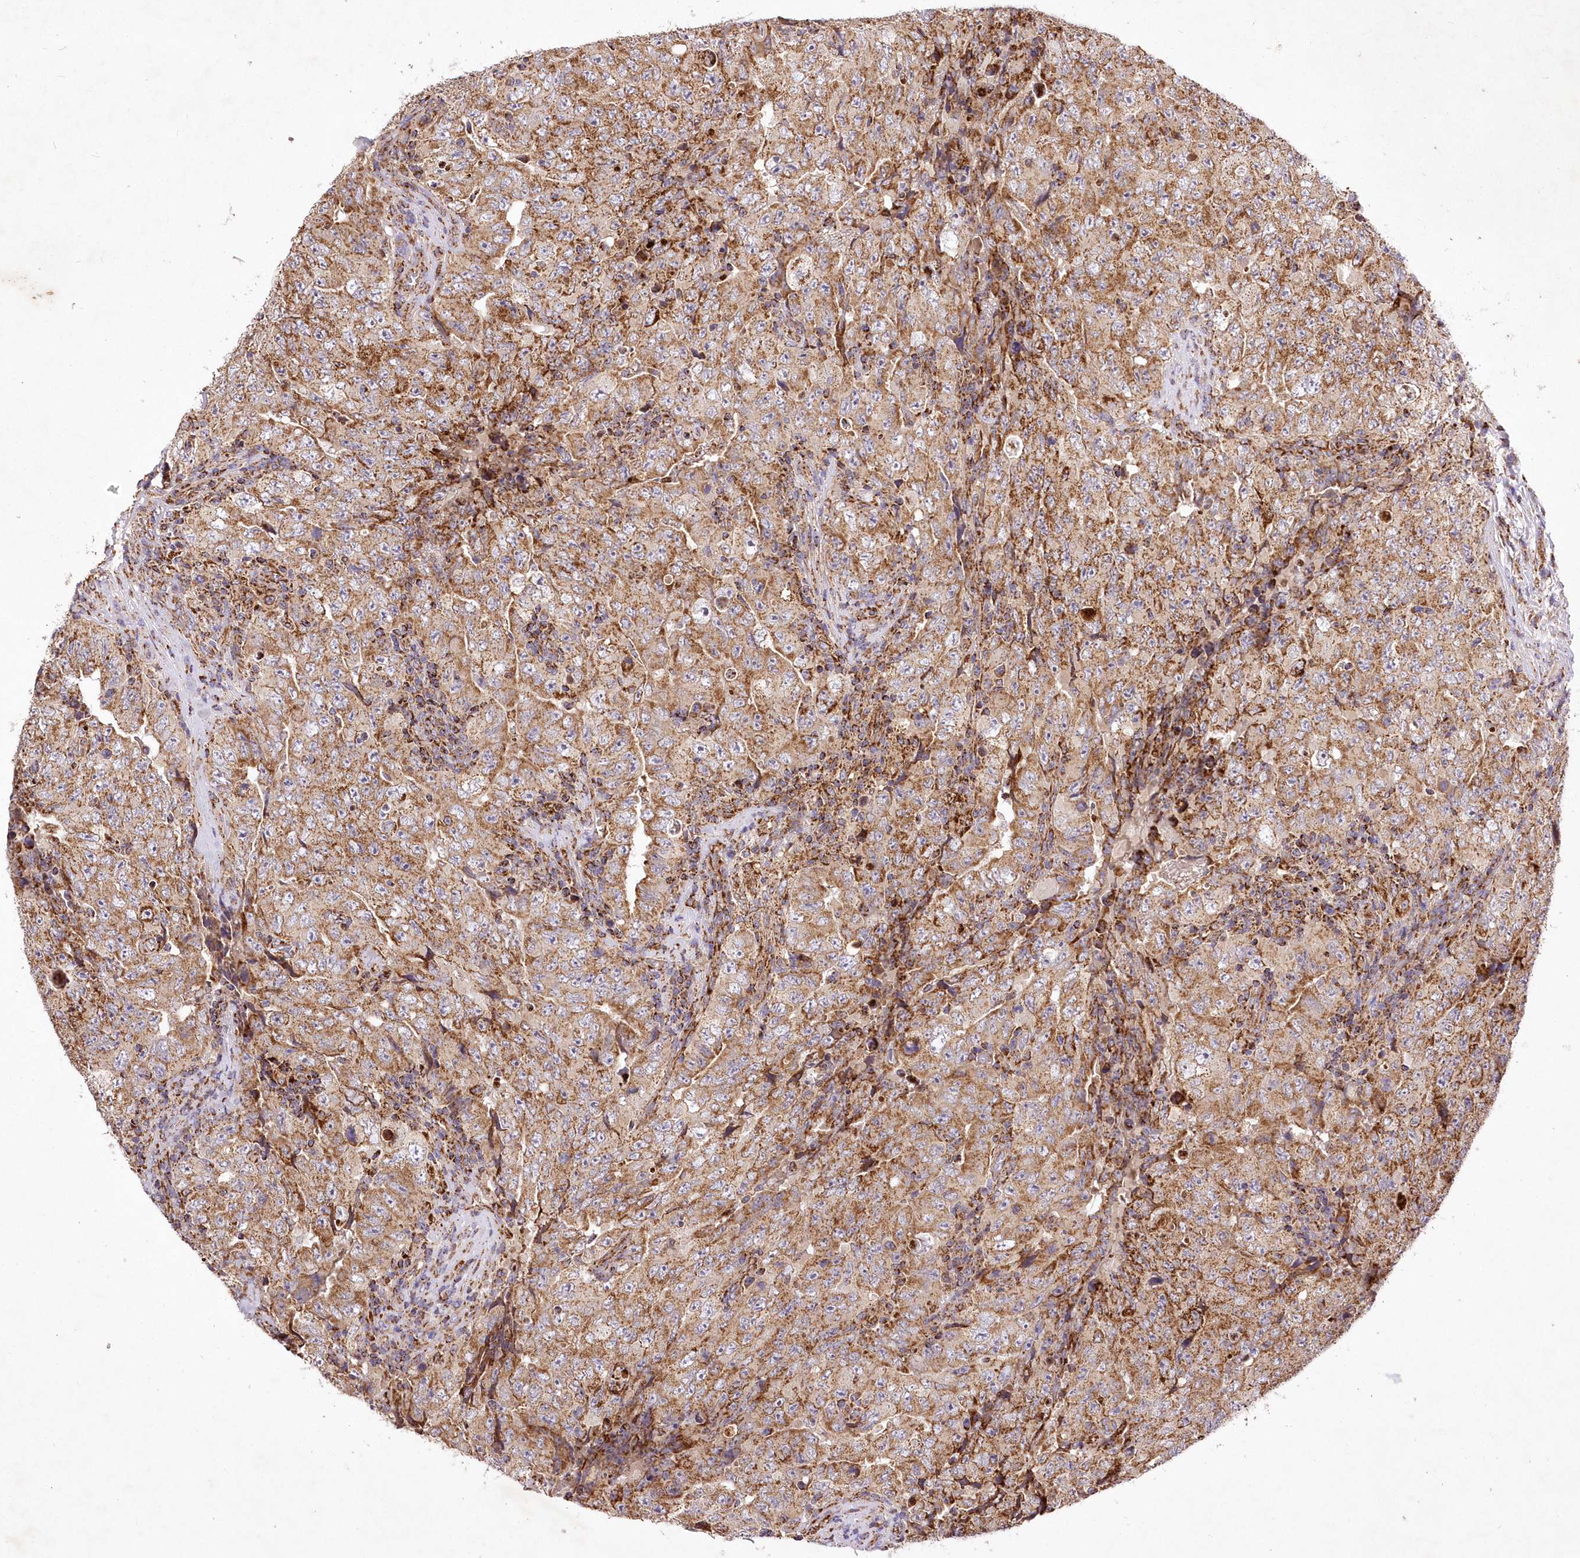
{"staining": {"intensity": "moderate", "quantity": ">75%", "location": "cytoplasmic/membranous"}, "tissue": "testis cancer", "cell_type": "Tumor cells", "image_type": "cancer", "snomed": [{"axis": "morphology", "description": "Carcinoma, Embryonal, NOS"}, {"axis": "topography", "description": "Testis"}], "caption": "Protein expression analysis of human testis embryonal carcinoma reveals moderate cytoplasmic/membranous positivity in approximately >75% of tumor cells. (brown staining indicates protein expression, while blue staining denotes nuclei).", "gene": "ASNSD1", "patient": {"sex": "male", "age": 26}}